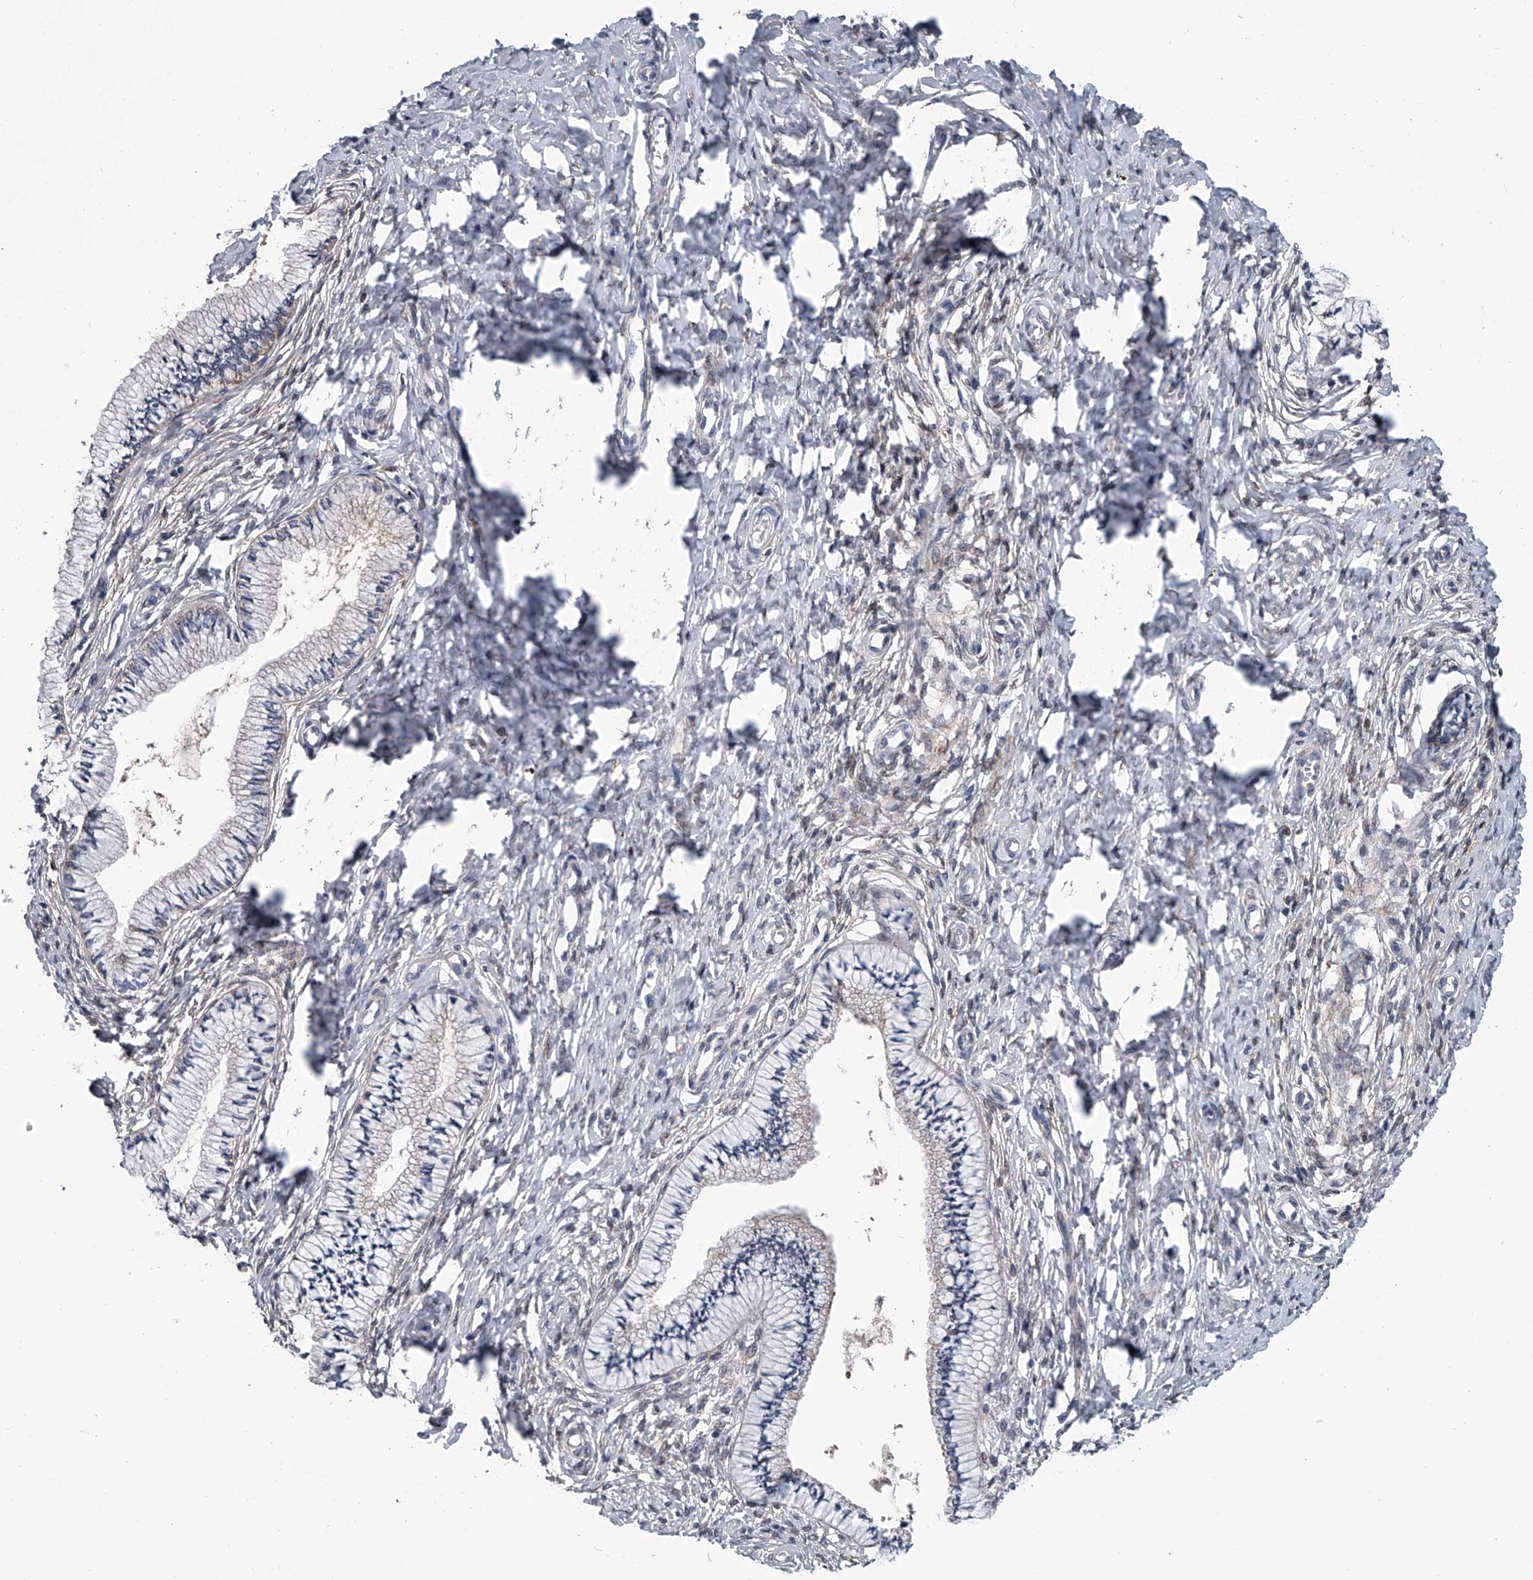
{"staining": {"intensity": "negative", "quantity": "none", "location": "none"}, "tissue": "cervix", "cell_type": "Glandular cells", "image_type": "normal", "snomed": [{"axis": "morphology", "description": "Normal tissue, NOS"}, {"axis": "topography", "description": "Cervix"}], "caption": "Immunohistochemical staining of benign human cervix shows no significant expression in glandular cells. (Brightfield microscopy of DAB immunohistochemistry (IHC) at high magnification).", "gene": "PPP2R5D", "patient": {"sex": "female", "age": 36}}